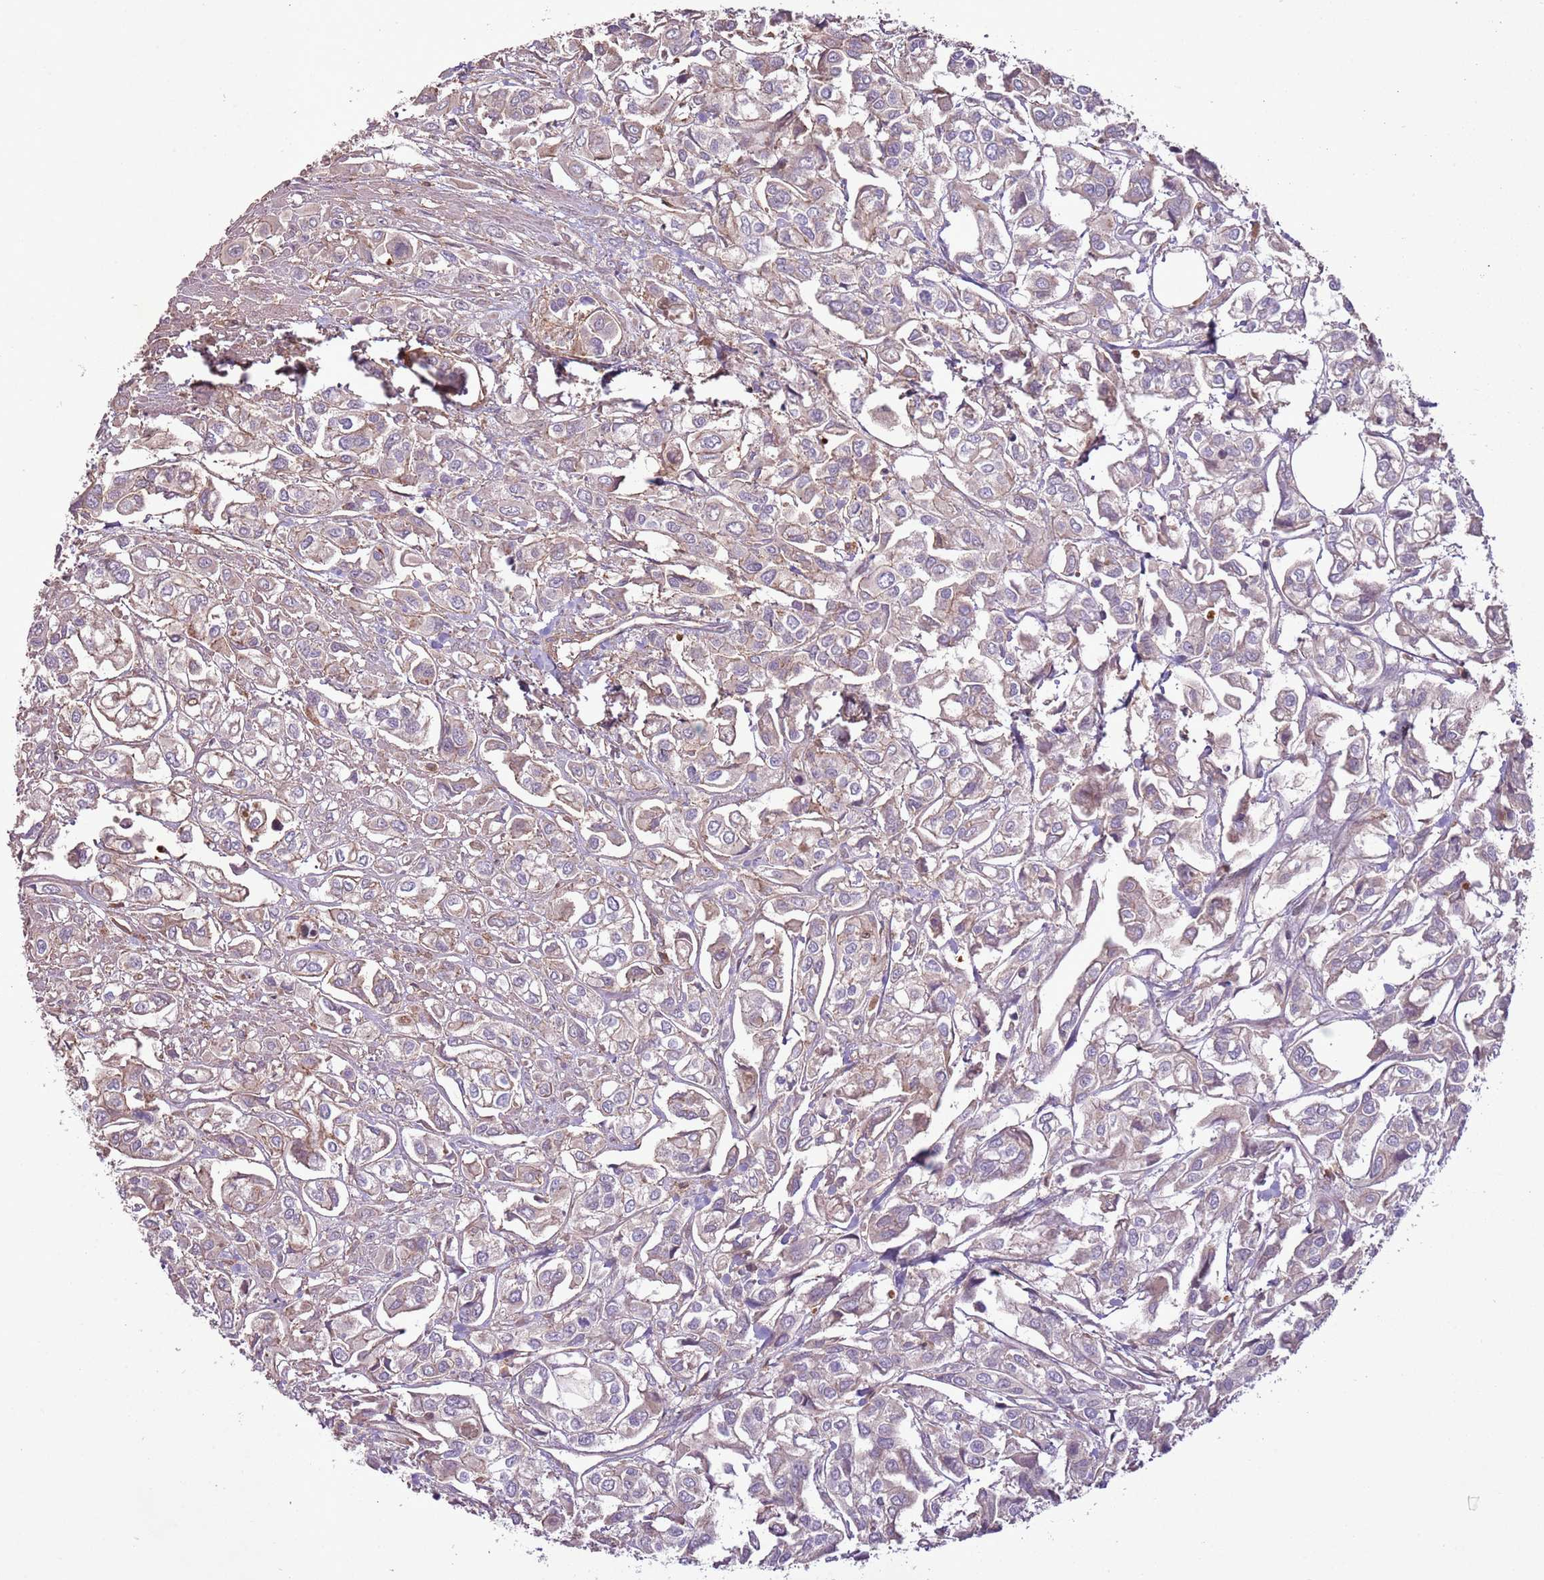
{"staining": {"intensity": "weak", "quantity": ">75%", "location": "cytoplasmic/membranous"}, "tissue": "urothelial cancer", "cell_type": "Tumor cells", "image_type": "cancer", "snomed": [{"axis": "morphology", "description": "Urothelial carcinoma, High grade"}, {"axis": "topography", "description": "Urinary bladder"}], "caption": "There is low levels of weak cytoplasmic/membranous staining in tumor cells of urothelial cancer, as demonstrated by immunohistochemical staining (brown color).", "gene": "ANKRD24", "patient": {"sex": "male", "age": 67}}